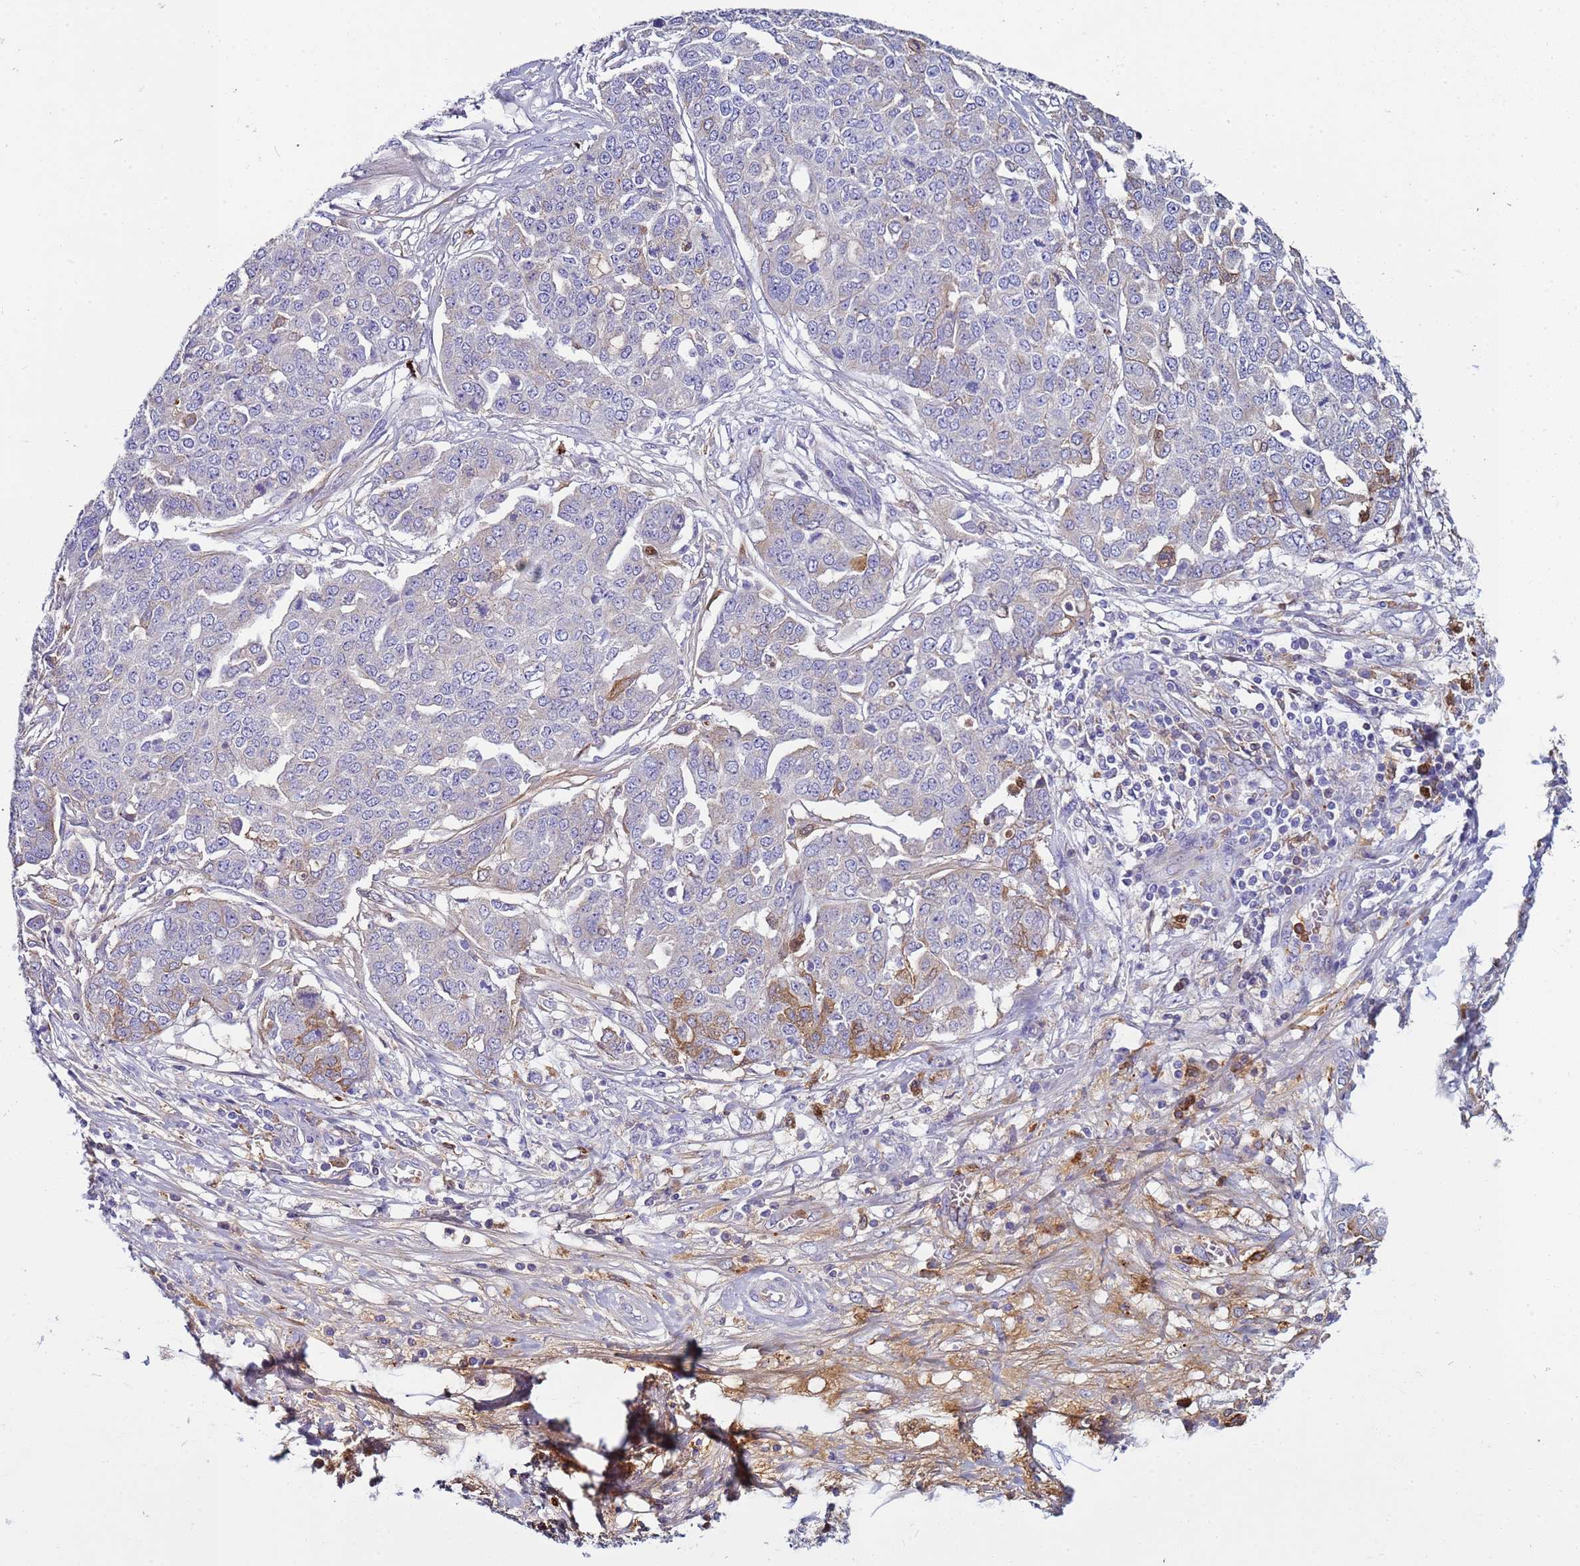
{"staining": {"intensity": "moderate", "quantity": "<25%", "location": "cytoplasmic/membranous"}, "tissue": "ovarian cancer", "cell_type": "Tumor cells", "image_type": "cancer", "snomed": [{"axis": "morphology", "description": "Cystadenocarcinoma, serous, NOS"}, {"axis": "topography", "description": "Soft tissue"}, {"axis": "topography", "description": "Ovary"}], "caption": "Ovarian serous cystadenocarcinoma stained for a protein (brown) displays moderate cytoplasmic/membranous positive positivity in approximately <25% of tumor cells.", "gene": "TRIM51", "patient": {"sex": "female", "age": 57}}